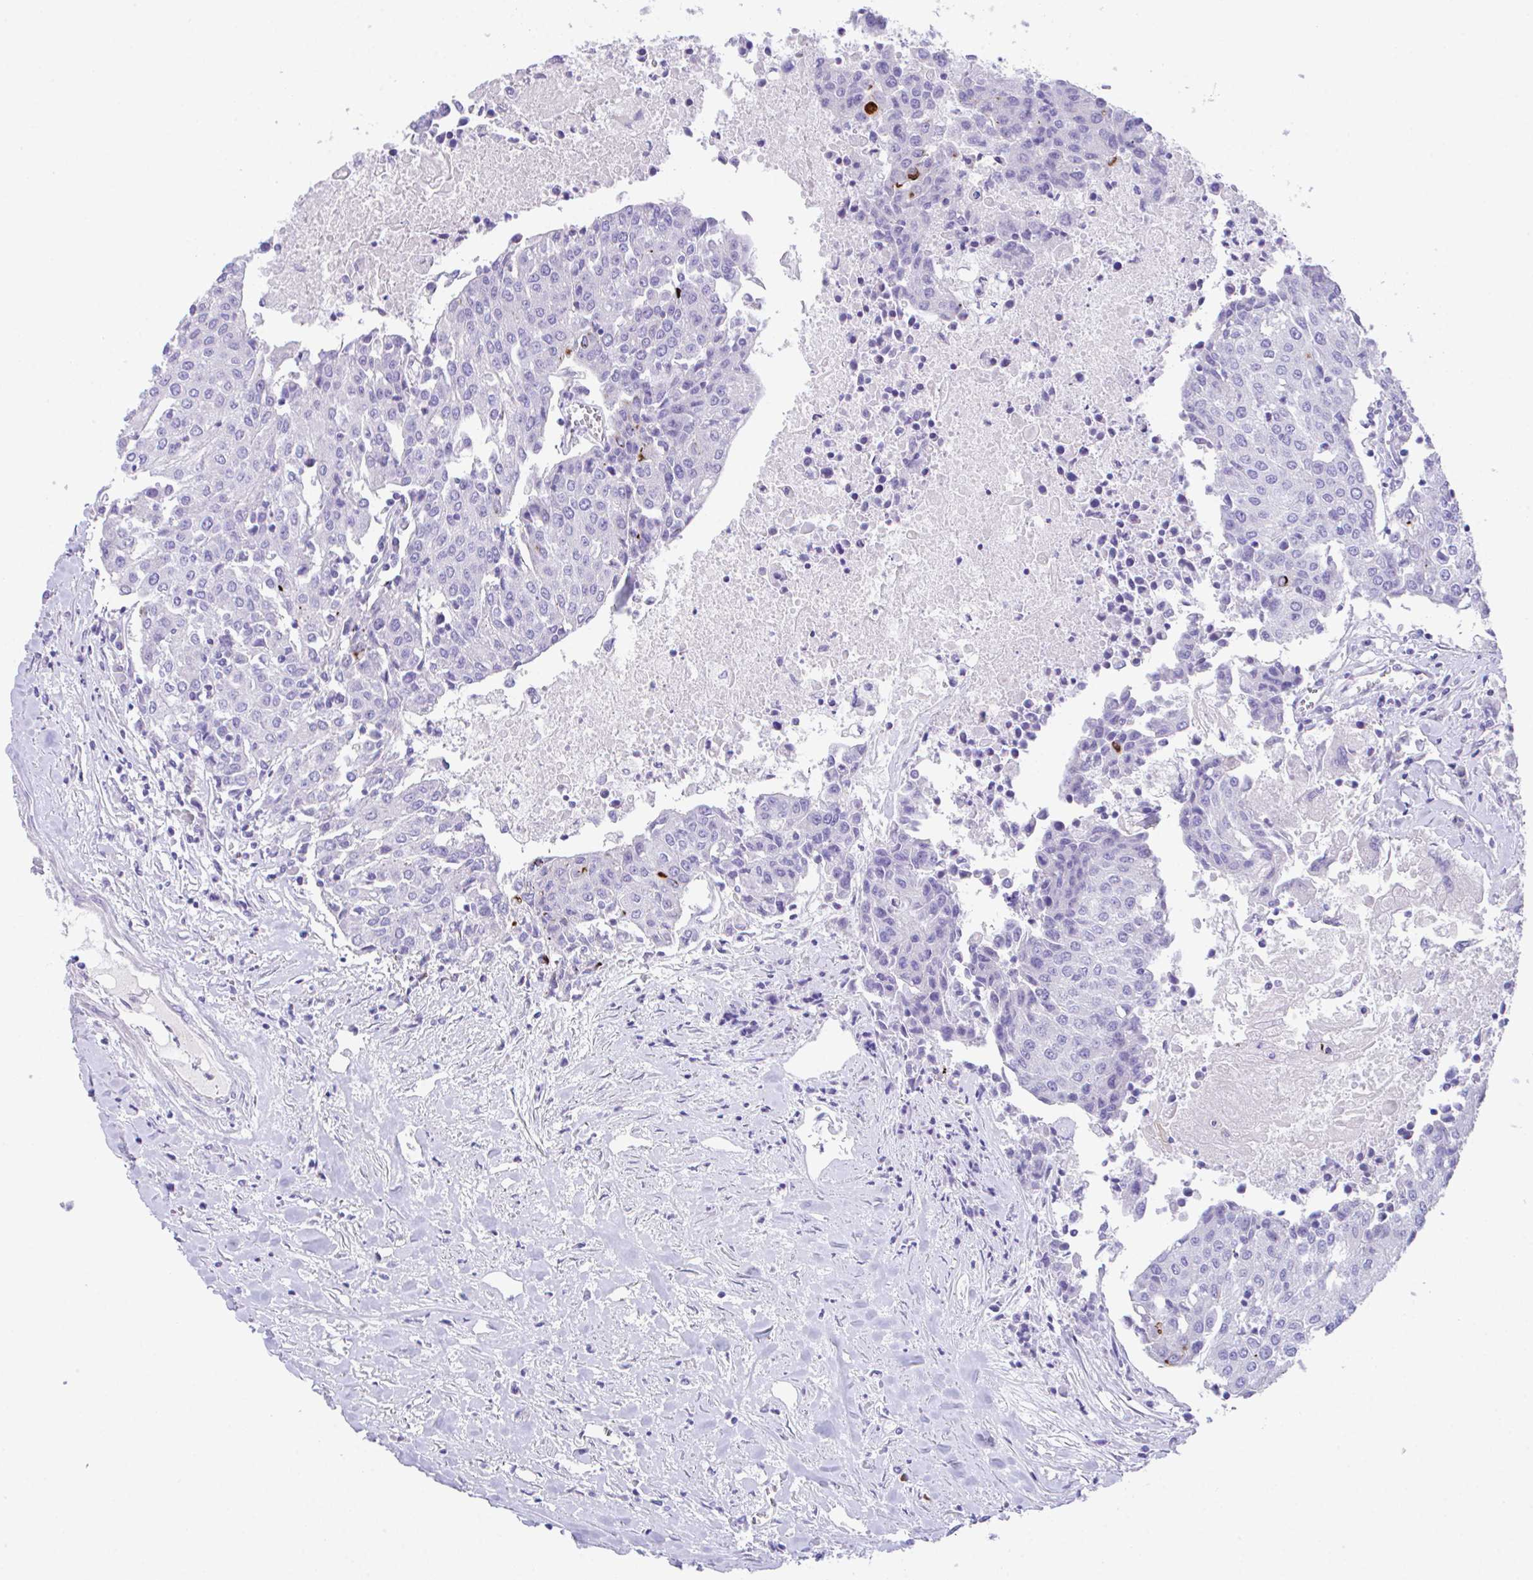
{"staining": {"intensity": "negative", "quantity": "none", "location": "none"}, "tissue": "urothelial cancer", "cell_type": "Tumor cells", "image_type": "cancer", "snomed": [{"axis": "morphology", "description": "Urothelial carcinoma, High grade"}, {"axis": "topography", "description": "Urinary bladder"}], "caption": "High power microscopy micrograph of an immunohistochemistry (IHC) photomicrograph of urothelial carcinoma (high-grade), revealing no significant positivity in tumor cells.", "gene": "SLC16A6", "patient": {"sex": "female", "age": 85}}